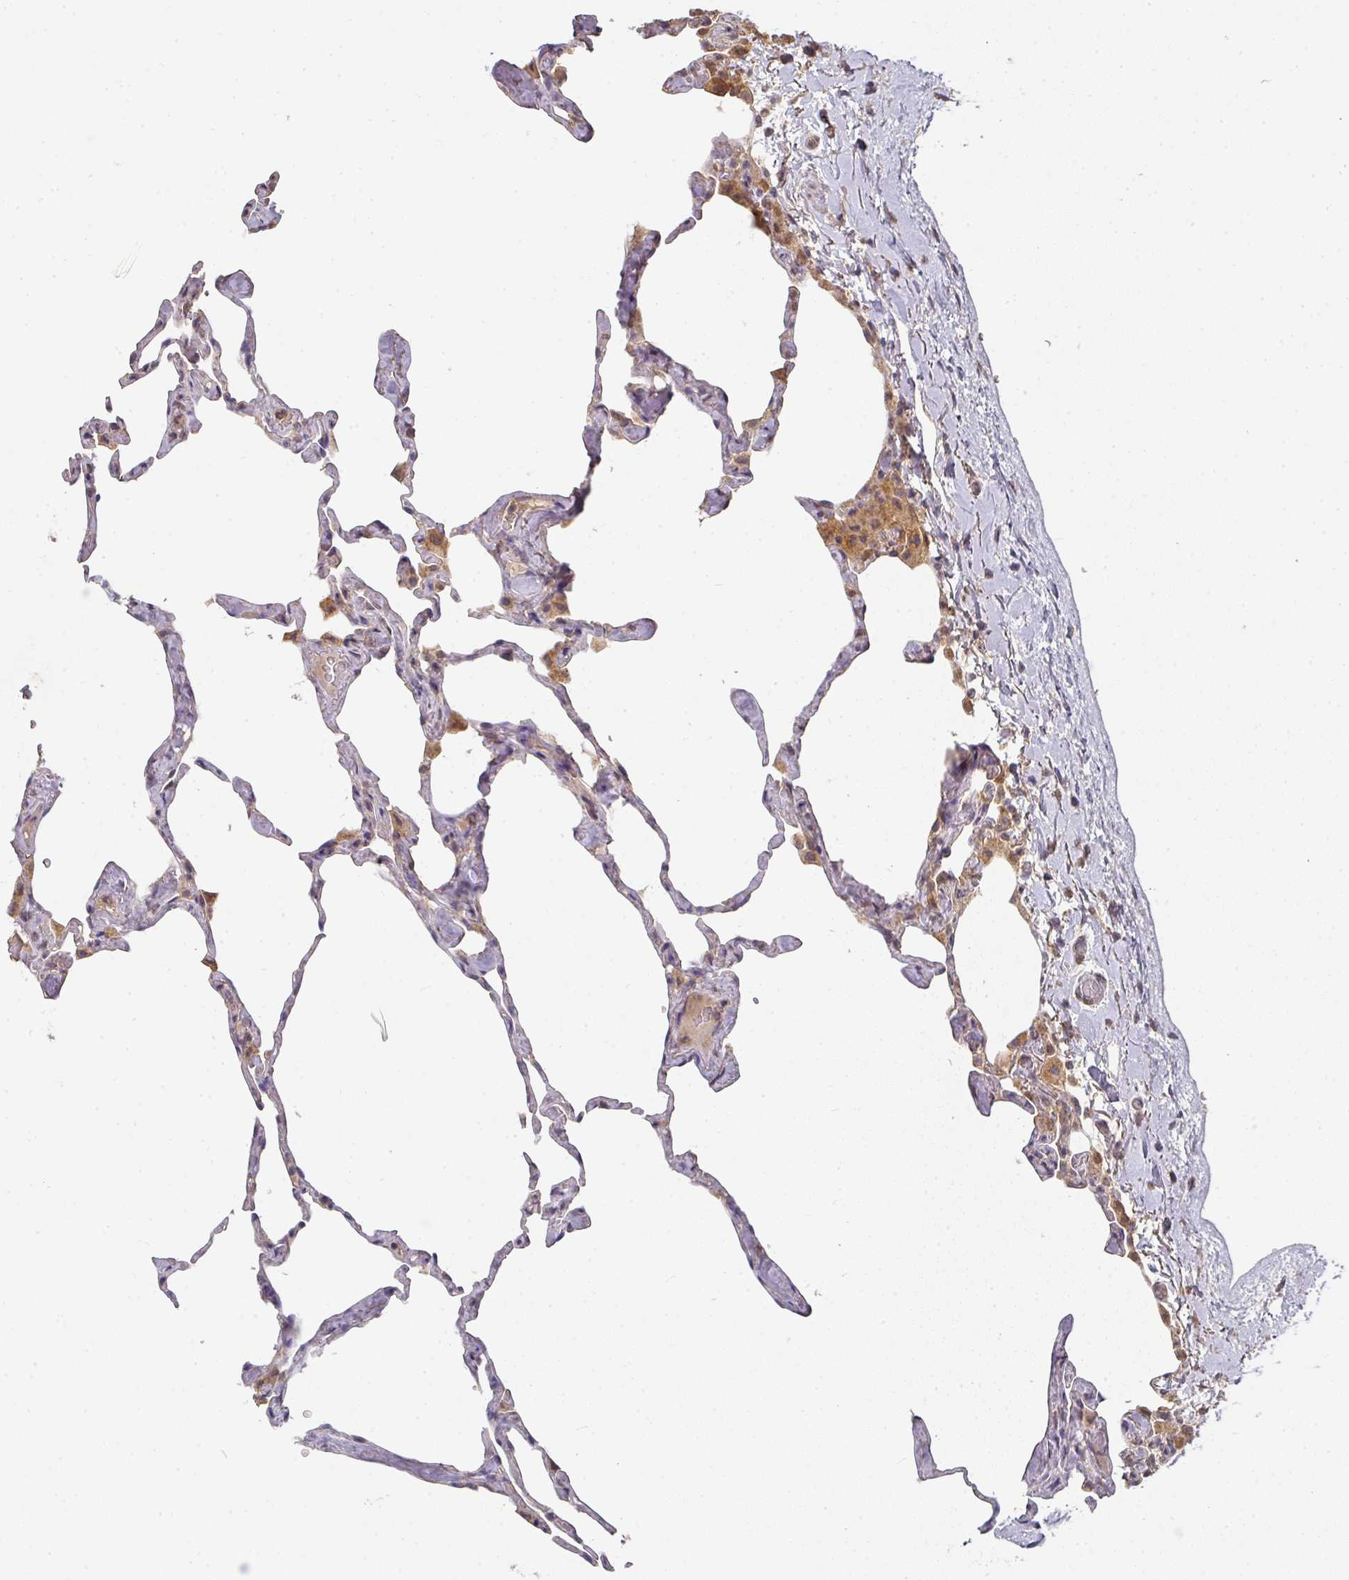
{"staining": {"intensity": "weak", "quantity": "<25%", "location": "cytoplasmic/membranous"}, "tissue": "lung", "cell_type": "Alveolar cells", "image_type": "normal", "snomed": [{"axis": "morphology", "description": "Normal tissue, NOS"}, {"axis": "topography", "description": "Lung"}], "caption": "A photomicrograph of human lung is negative for staining in alveolar cells. (Brightfield microscopy of DAB (3,3'-diaminobenzidine) IHC at high magnification).", "gene": "EXTL3", "patient": {"sex": "male", "age": 65}}